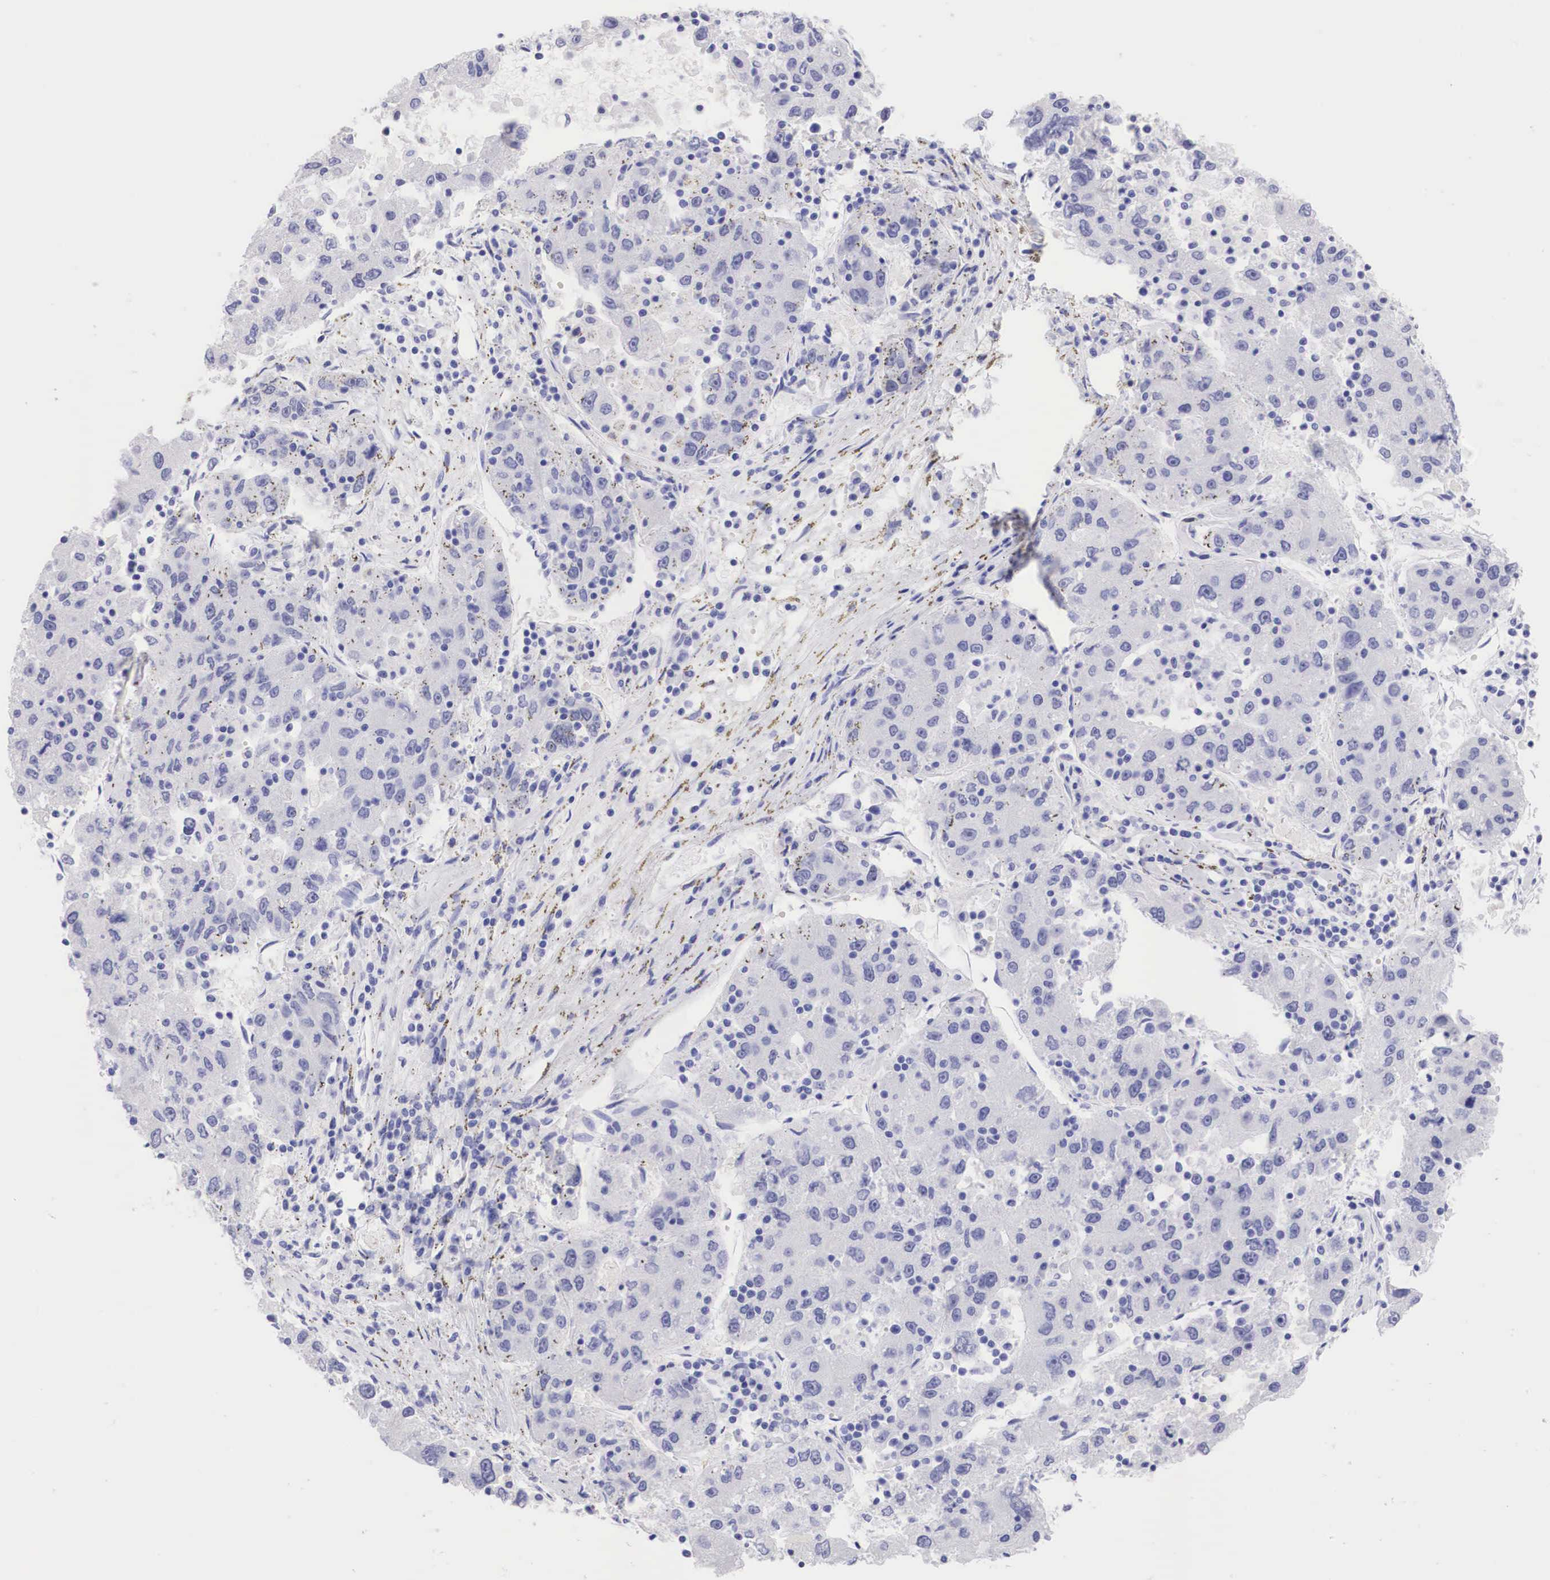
{"staining": {"intensity": "negative", "quantity": "none", "location": "none"}, "tissue": "liver cancer", "cell_type": "Tumor cells", "image_type": "cancer", "snomed": [{"axis": "morphology", "description": "Carcinoma, Hepatocellular, NOS"}, {"axis": "topography", "description": "Liver"}], "caption": "Human liver cancer (hepatocellular carcinoma) stained for a protein using immunohistochemistry (IHC) reveals no expression in tumor cells.", "gene": "TYR", "patient": {"sex": "male", "age": 49}}